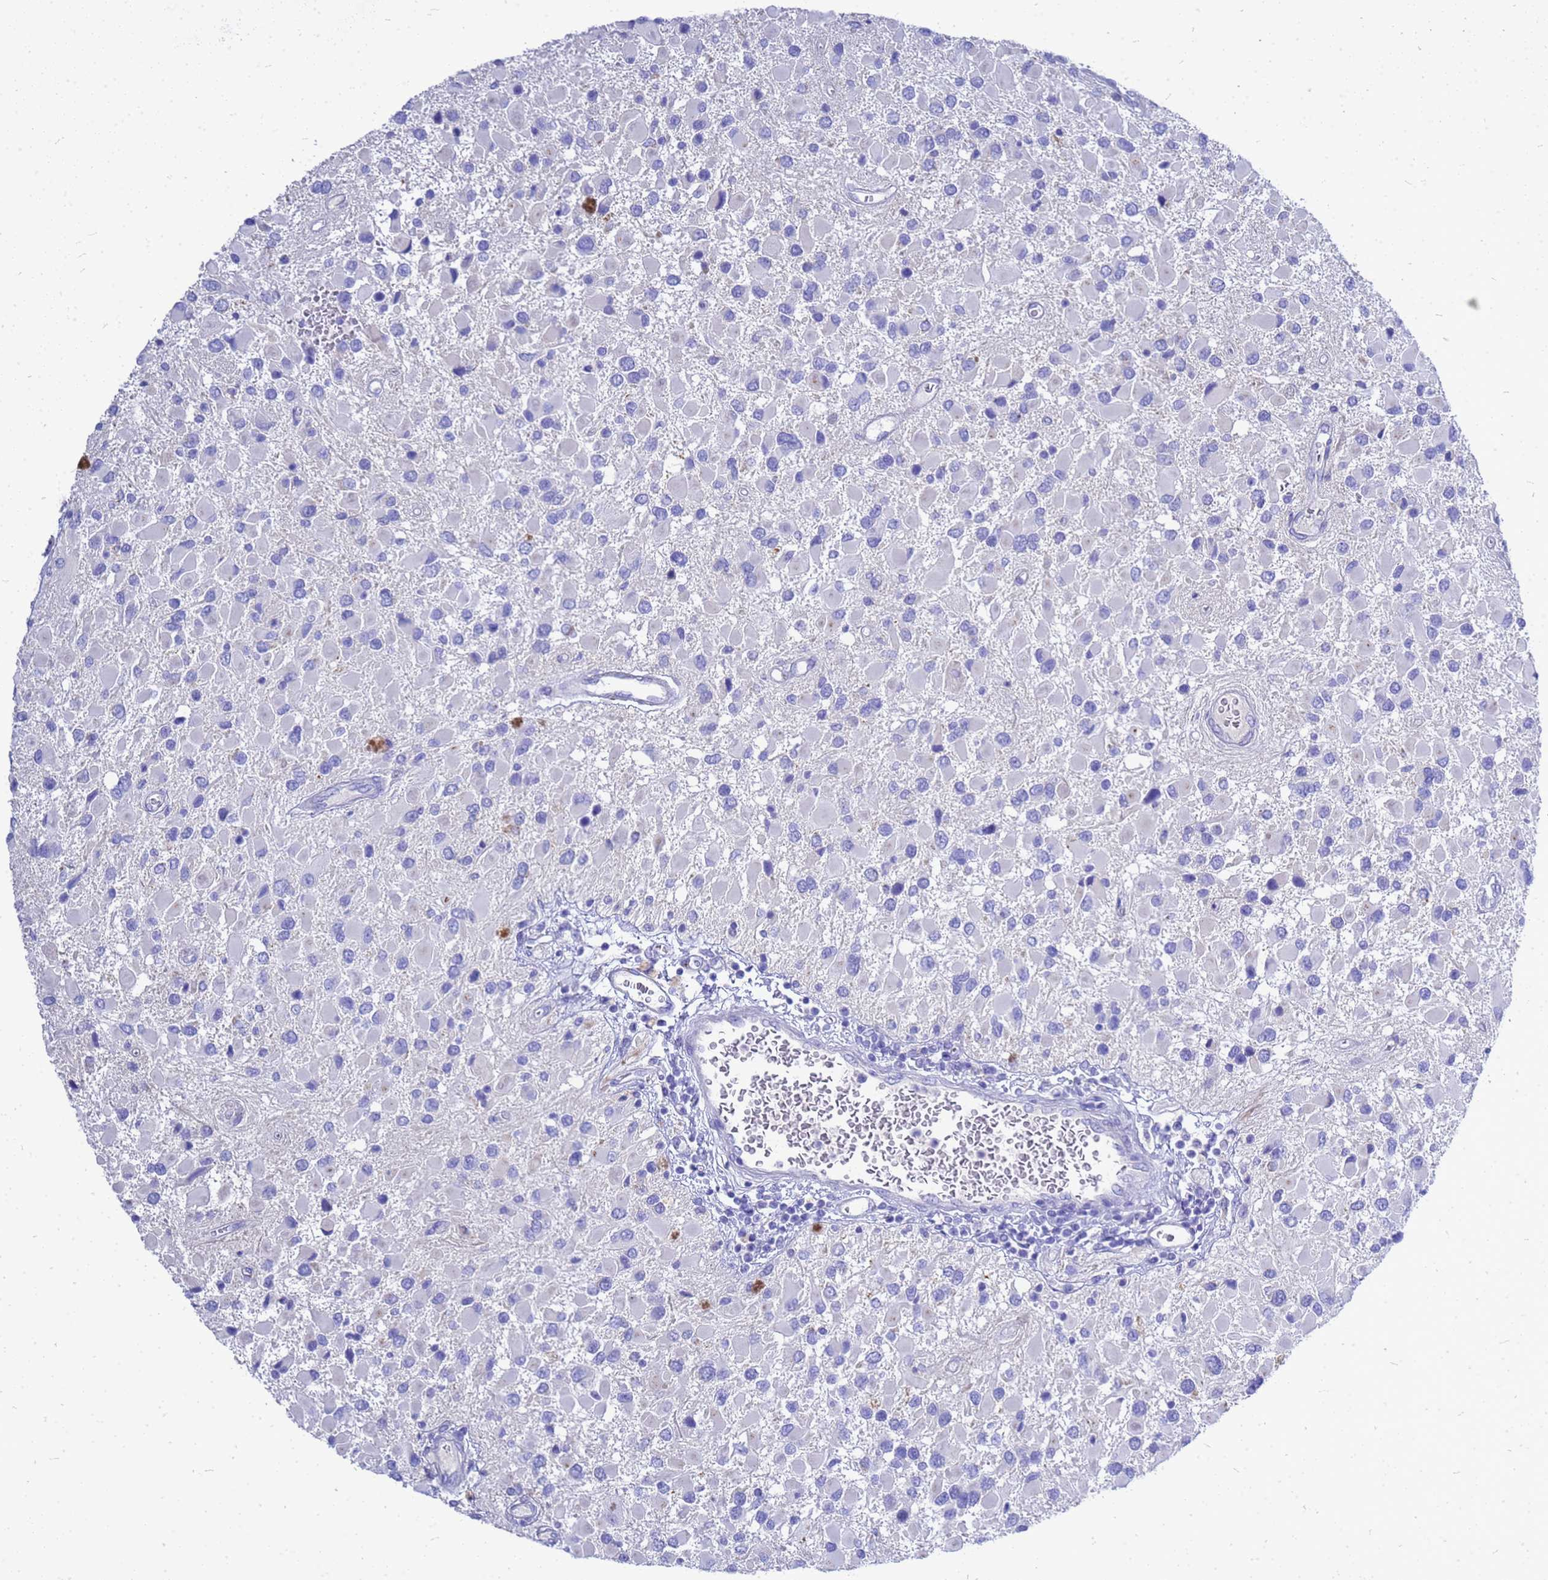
{"staining": {"intensity": "negative", "quantity": "none", "location": "none"}, "tissue": "glioma", "cell_type": "Tumor cells", "image_type": "cancer", "snomed": [{"axis": "morphology", "description": "Glioma, malignant, High grade"}, {"axis": "topography", "description": "Brain"}], "caption": "This histopathology image is of high-grade glioma (malignant) stained with IHC to label a protein in brown with the nuclei are counter-stained blue. There is no positivity in tumor cells.", "gene": "OR52E2", "patient": {"sex": "male", "age": 53}}